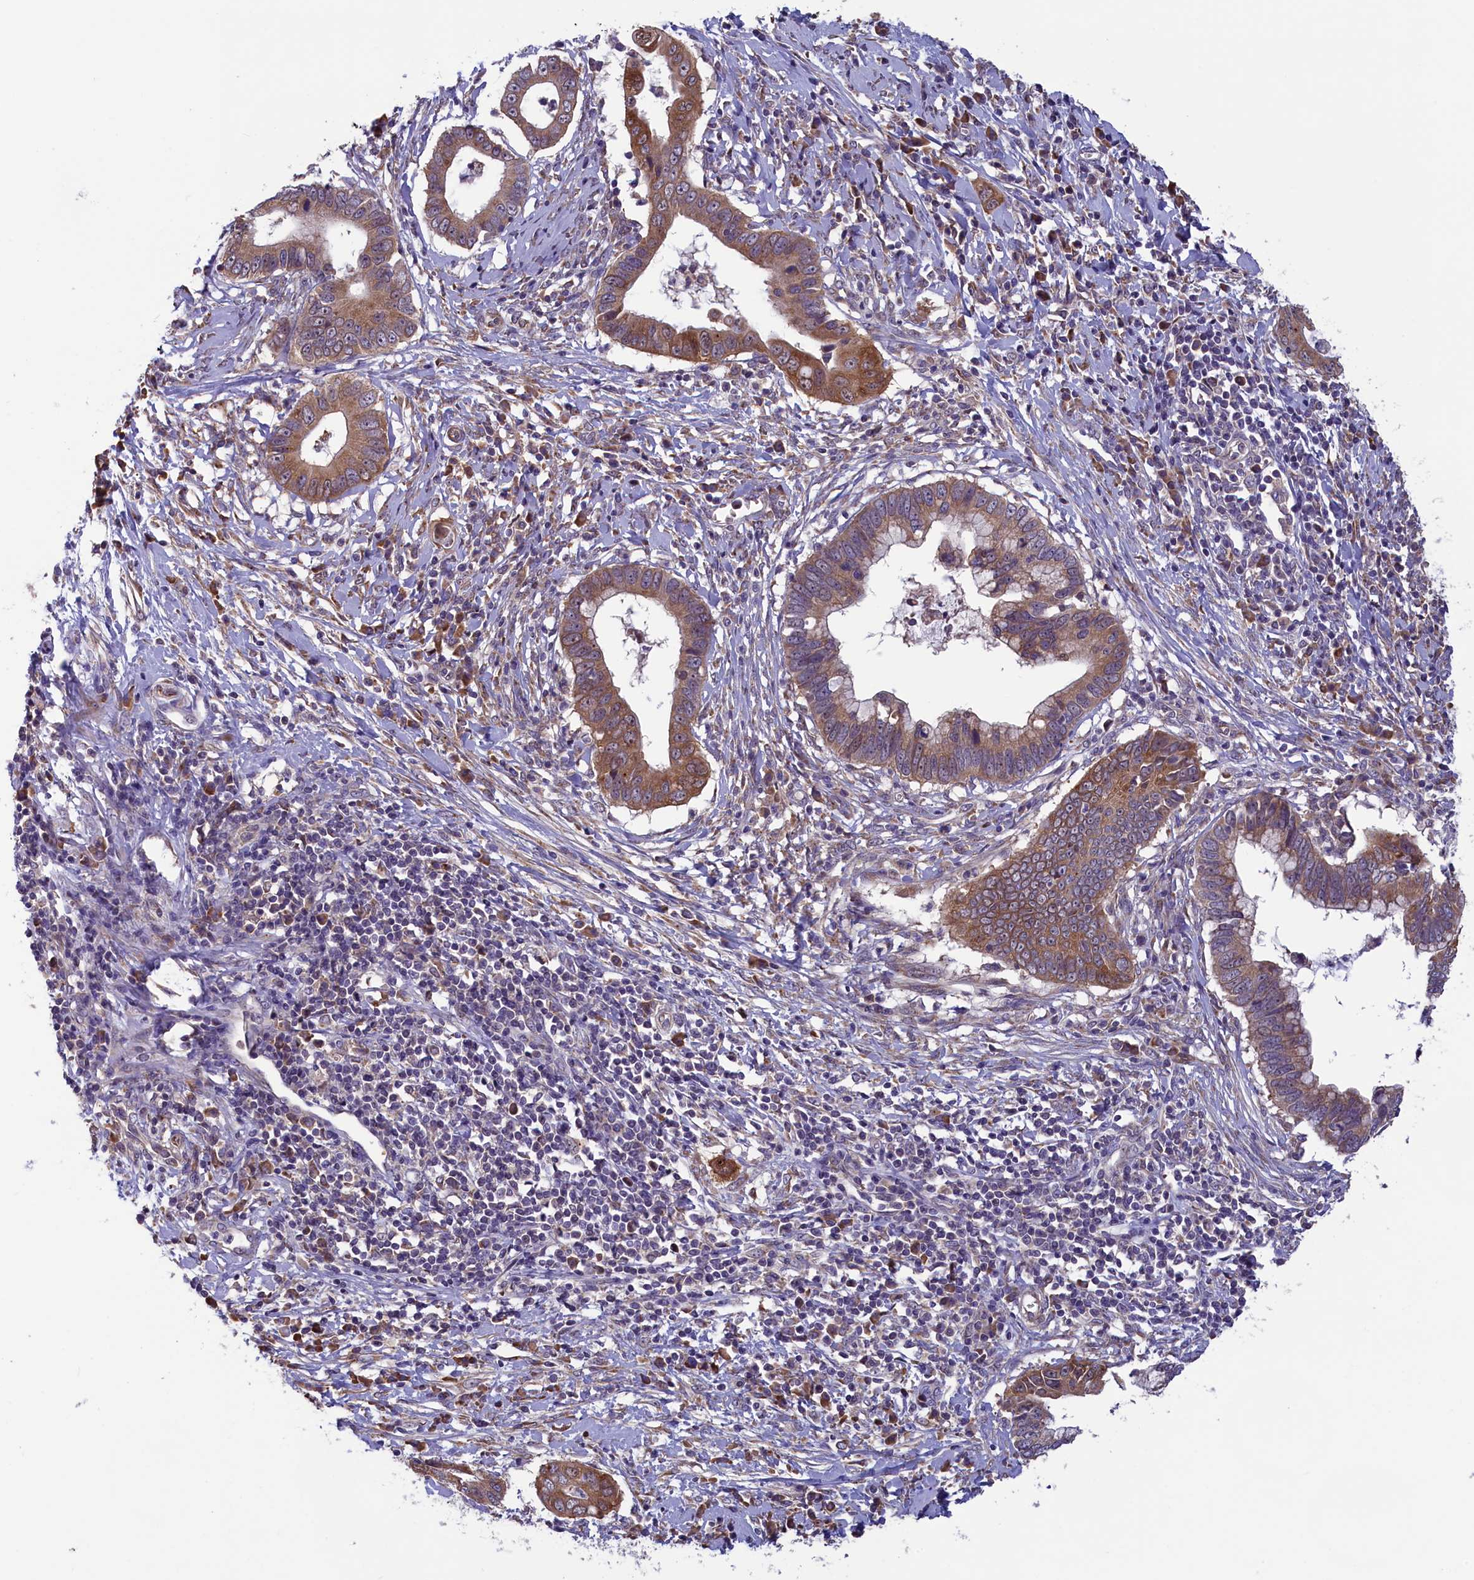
{"staining": {"intensity": "moderate", "quantity": ">75%", "location": "cytoplasmic/membranous"}, "tissue": "cervical cancer", "cell_type": "Tumor cells", "image_type": "cancer", "snomed": [{"axis": "morphology", "description": "Adenocarcinoma, NOS"}, {"axis": "topography", "description": "Cervix"}], "caption": "IHC (DAB (3,3'-diaminobenzidine)) staining of cervical cancer (adenocarcinoma) displays moderate cytoplasmic/membranous protein positivity in approximately >75% of tumor cells. (Brightfield microscopy of DAB IHC at high magnification).", "gene": "CCDC9B", "patient": {"sex": "female", "age": 44}}